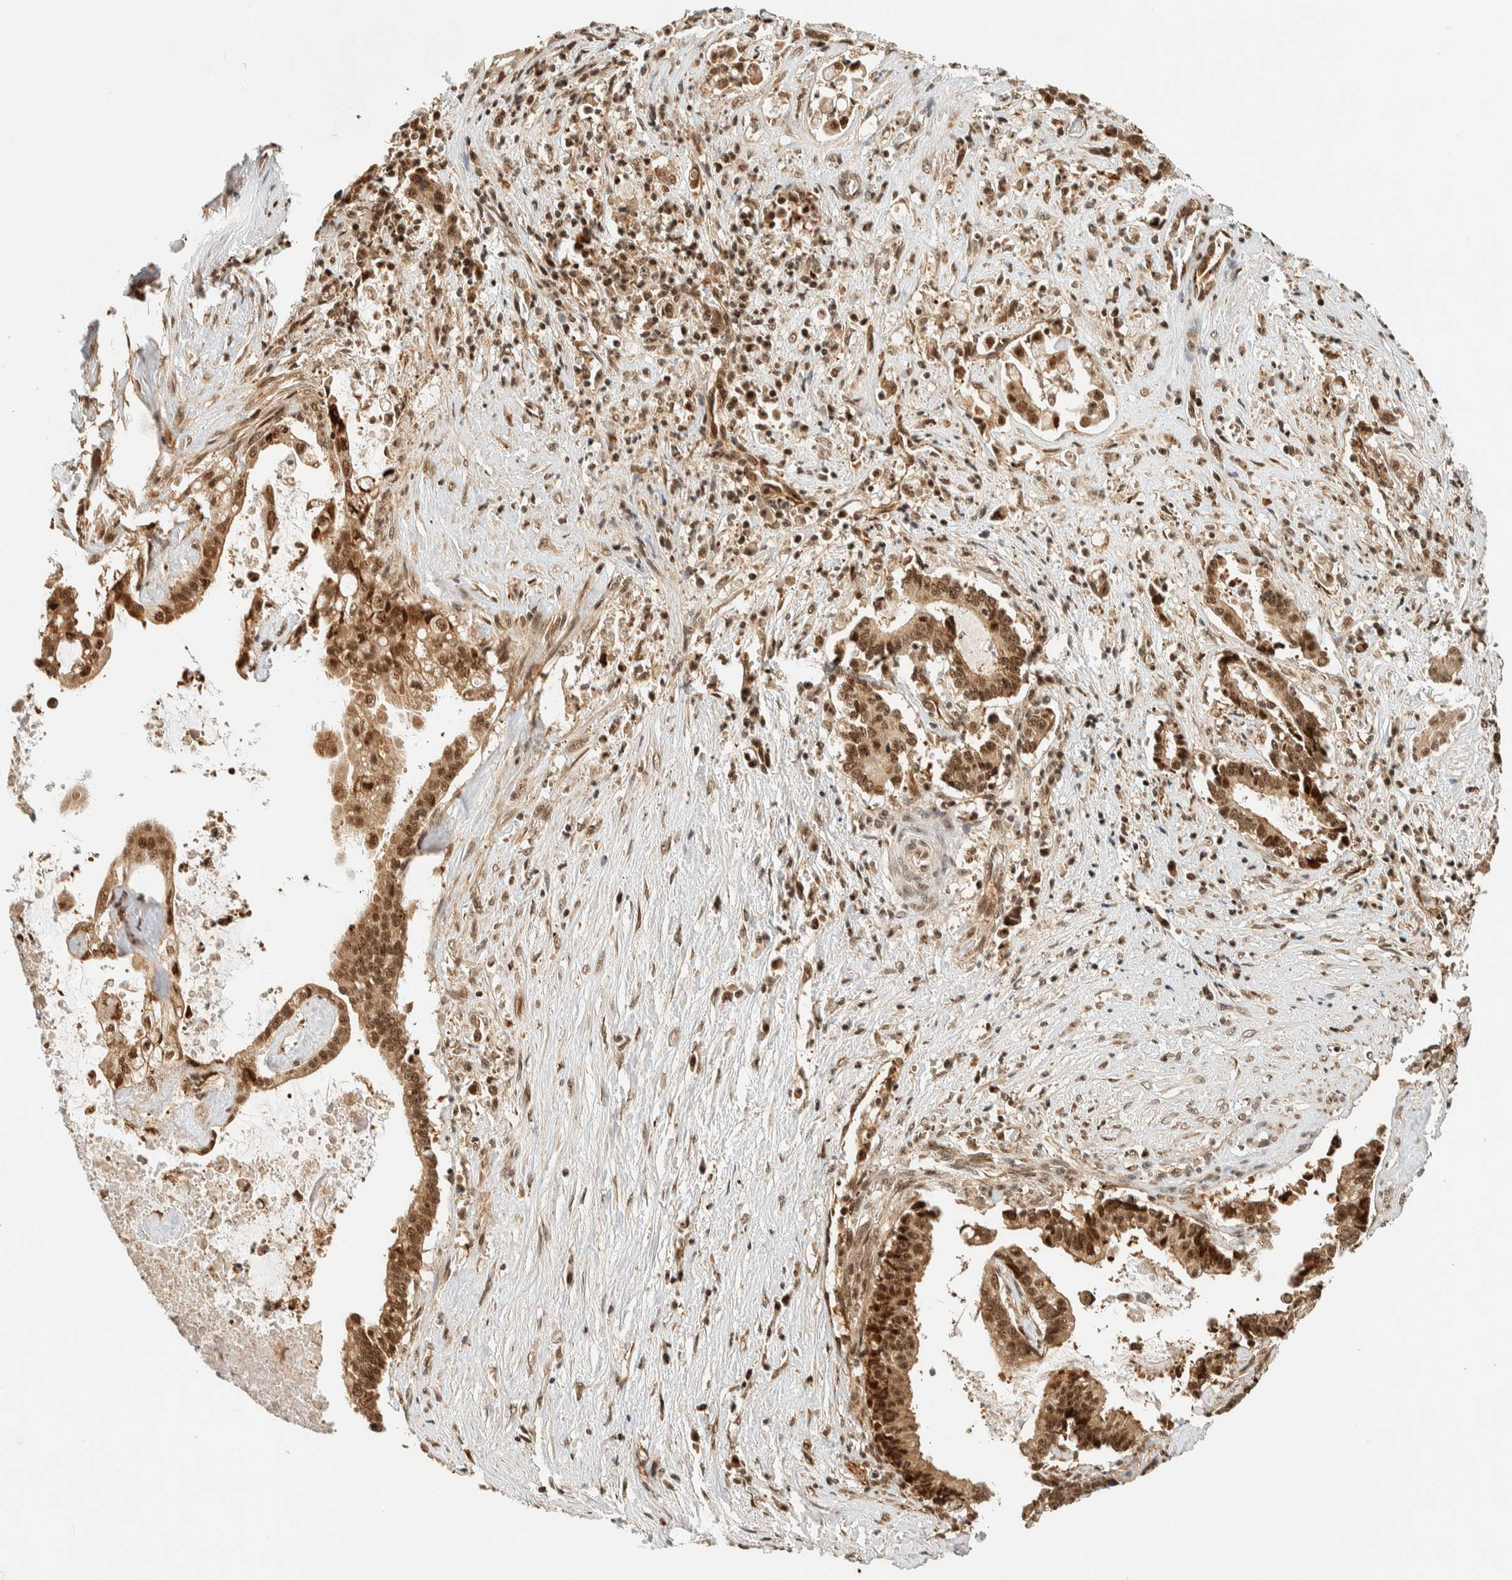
{"staining": {"intensity": "moderate", "quantity": ">75%", "location": "cytoplasmic/membranous,nuclear"}, "tissue": "liver cancer", "cell_type": "Tumor cells", "image_type": "cancer", "snomed": [{"axis": "morphology", "description": "Cholangiocarcinoma"}, {"axis": "topography", "description": "Liver"}], "caption": "About >75% of tumor cells in liver cancer (cholangiocarcinoma) exhibit moderate cytoplasmic/membranous and nuclear protein expression as visualized by brown immunohistochemical staining.", "gene": "SIK1", "patient": {"sex": "male", "age": 57}}